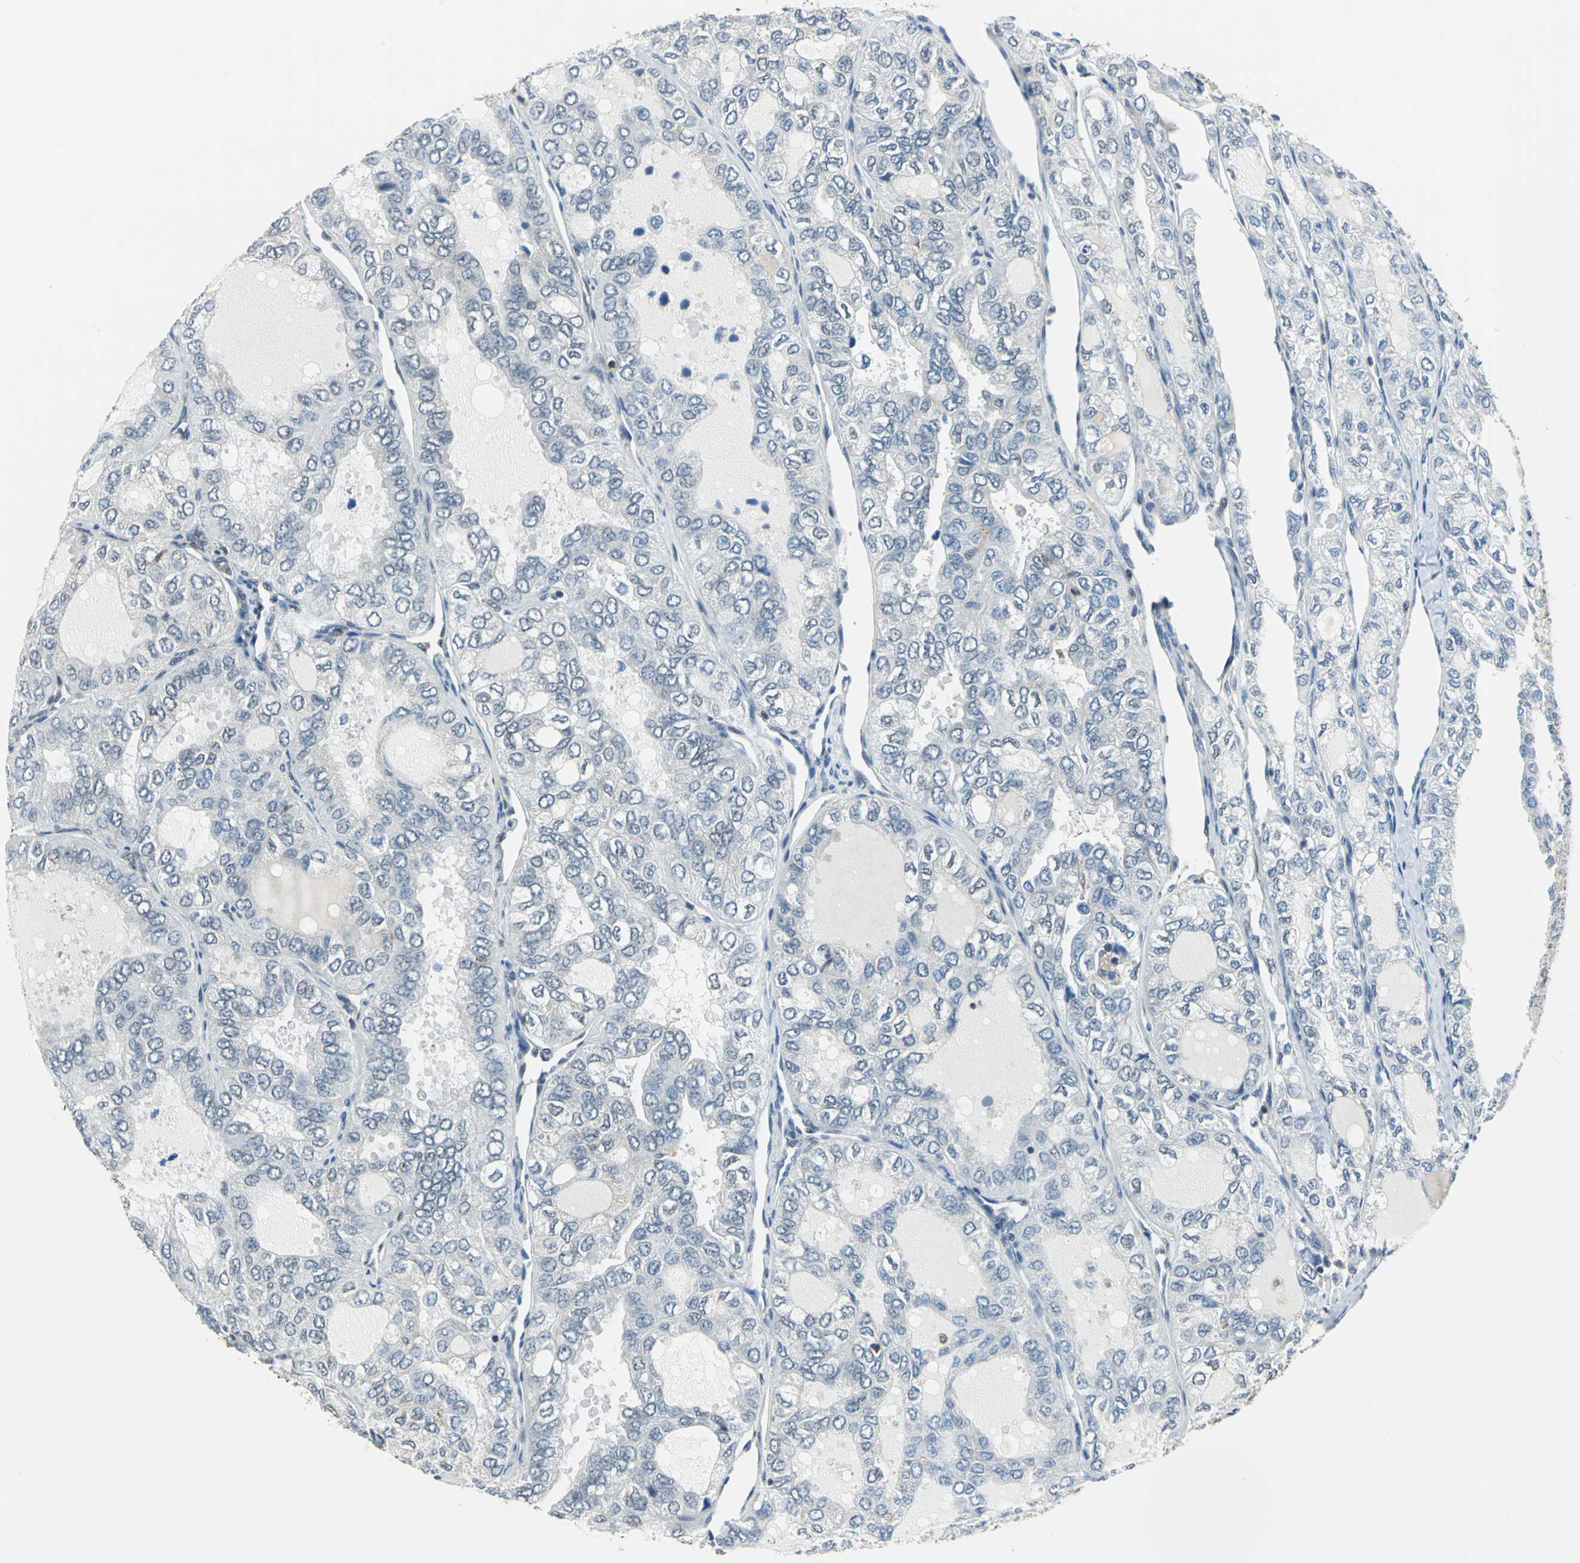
{"staining": {"intensity": "negative", "quantity": "none", "location": "none"}, "tissue": "thyroid cancer", "cell_type": "Tumor cells", "image_type": "cancer", "snomed": [{"axis": "morphology", "description": "Follicular adenoma carcinoma, NOS"}, {"axis": "topography", "description": "Thyroid gland"}], "caption": "IHC photomicrograph of human follicular adenoma carcinoma (thyroid) stained for a protein (brown), which reveals no expression in tumor cells.", "gene": "ARPC3", "patient": {"sex": "male", "age": 75}}